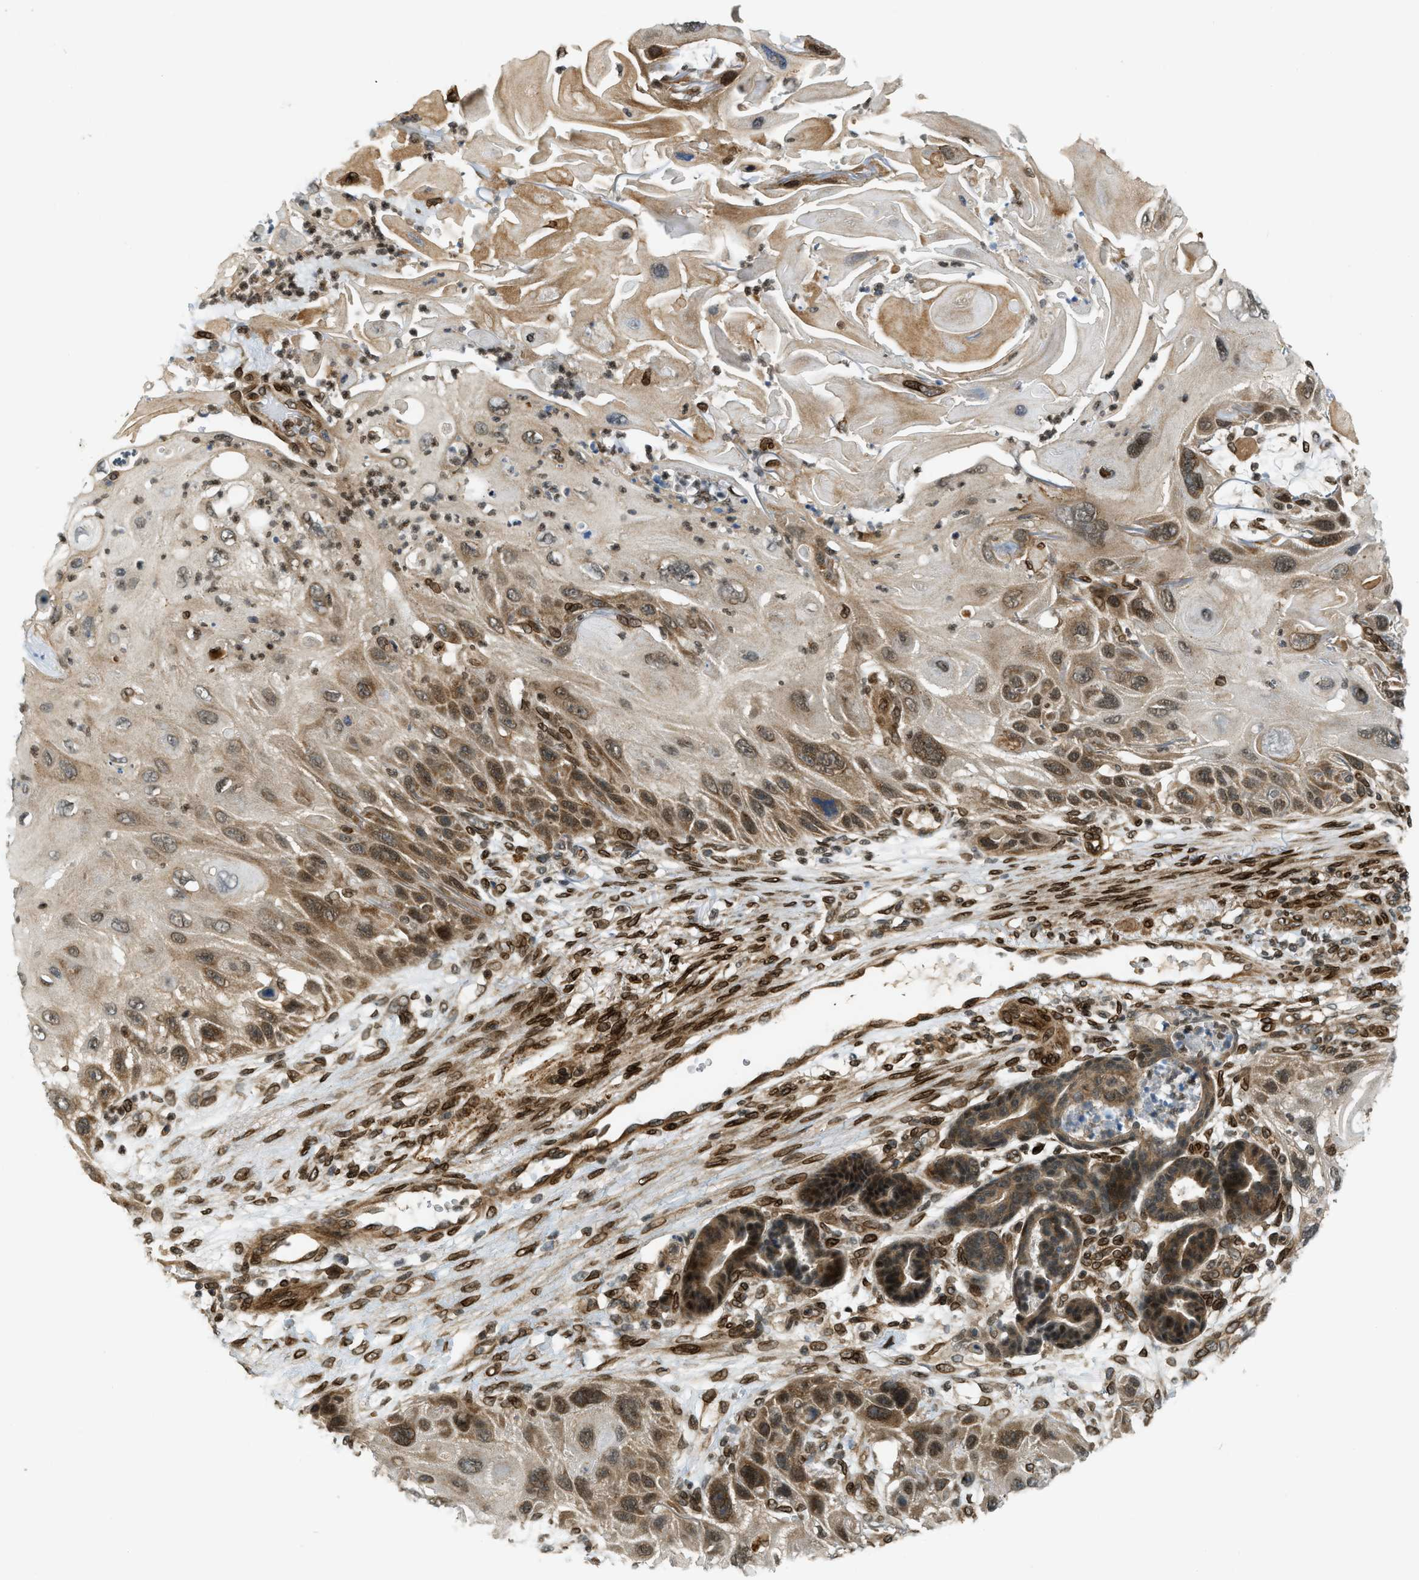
{"staining": {"intensity": "moderate", "quantity": ">75%", "location": "cytoplasmic/membranous,nuclear"}, "tissue": "skin cancer", "cell_type": "Tumor cells", "image_type": "cancer", "snomed": [{"axis": "morphology", "description": "Squamous cell carcinoma, NOS"}, {"axis": "topography", "description": "Skin"}], "caption": "Immunohistochemistry micrograph of human skin cancer (squamous cell carcinoma) stained for a protein (brown), which shows medium levels of moderate cytoplasmic/membranous and nuclear staining in approximately >75% of tumor cells.", "gene": "SYNE1", "patient": {"sex": "female", "age": 77}}